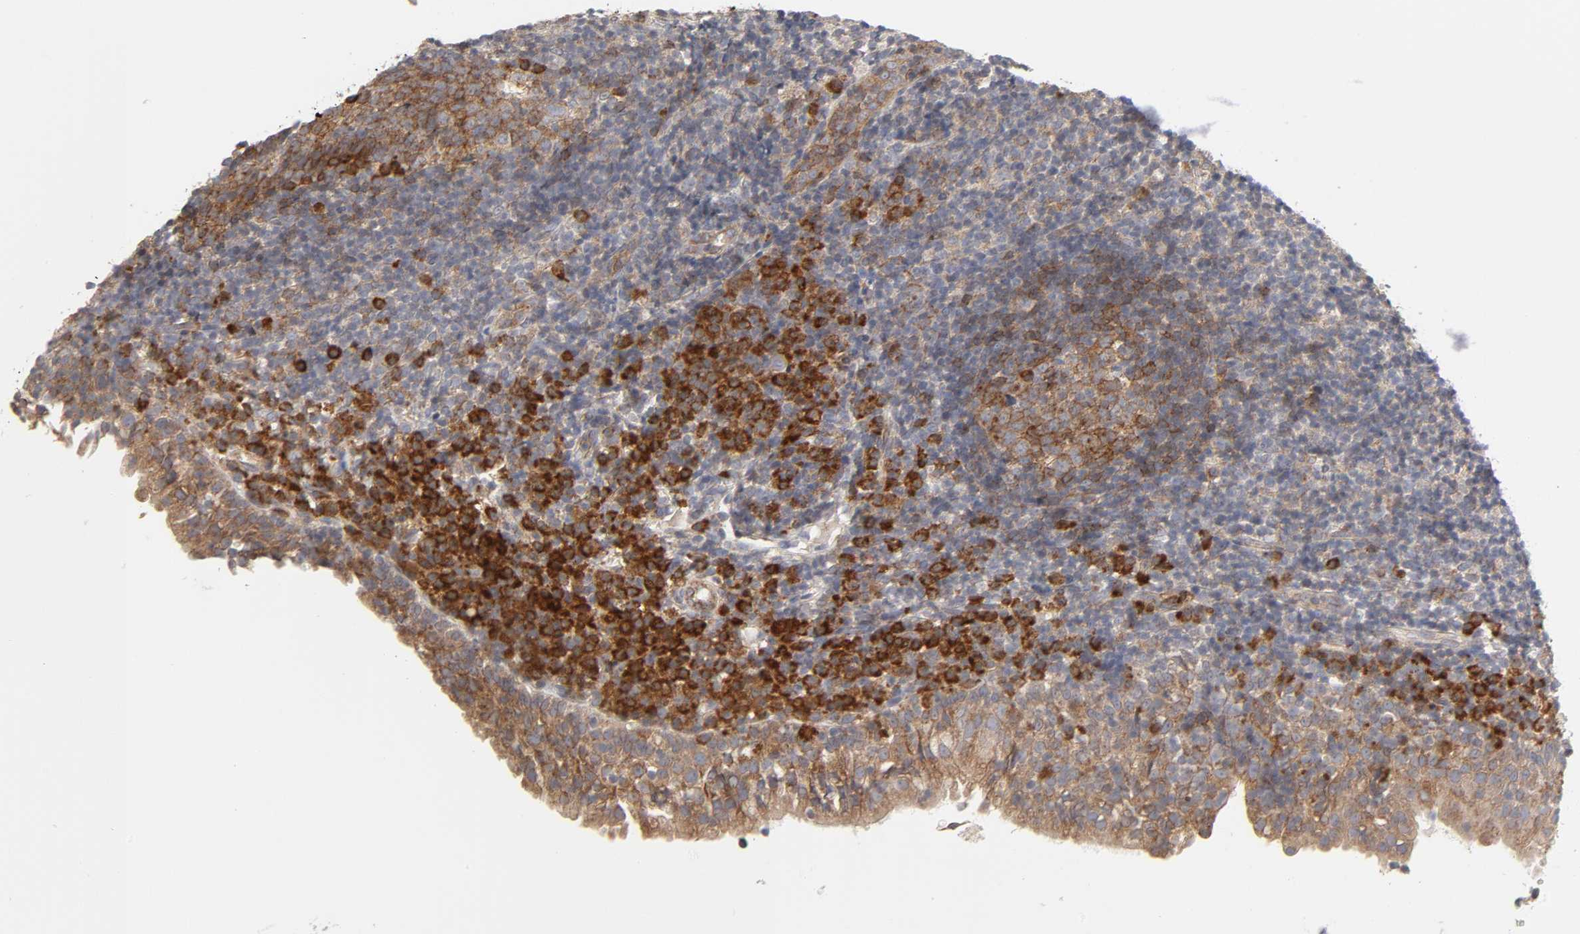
{"staining": {"intensity": "moderate", "quantity": ">75%", "location": "cytoplasmic/membranous"}, "tissue": "tonsil", "cell_type": "Germinal center cells", "image_type": "normal", "snomed": [{"axis": "morphology", "description": "Normal tissue, NOS"}, {"axis": "topography", "description": "Tonsil"}], "caption": "Protein analysis of benign tonsil displays moderate cytoplasmic/membranous expression in about >75% of germinal center cells.", "gene": "IL4R", "patient": {"sex": "female", "age": 40}}